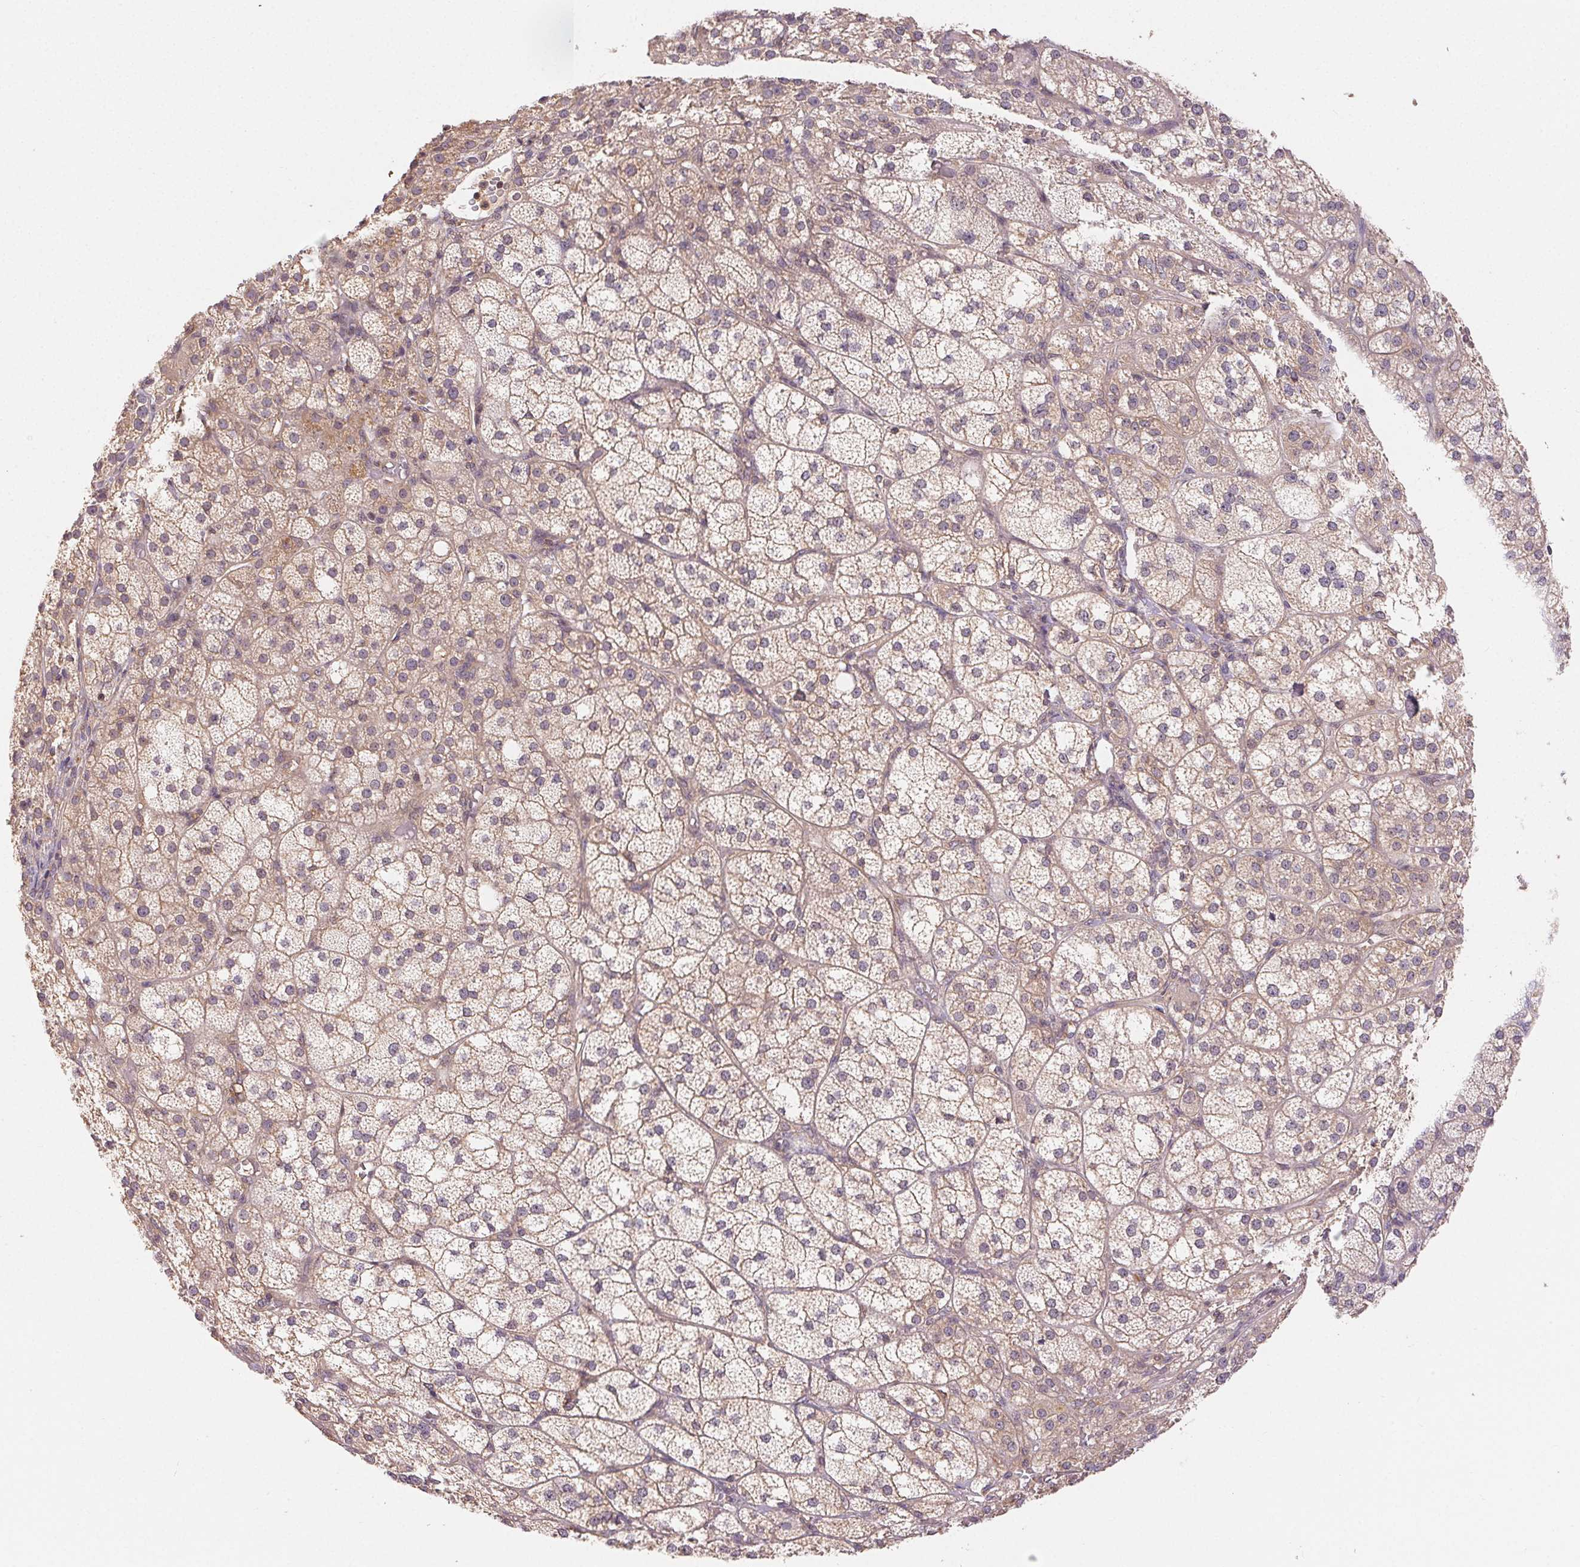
{"staining": {"intensity": "weak", "quantity": "25%-75%", "location": "cytoplasmic/membranous"}, "tissue": "adrenal gland", "cell_type": "Glandular cells", "image_type": "normal", "snomed": [{"axis": "morphology", "description": "Normal tissue, NOS"}, {"axis": "topography", "description": "Adrenal gland"}], "caption": "Protein analysis of normal adrenal gland shows weak cytoplasmic/membranous positivity in about 25%-75% of glandular cells.", "gene": "MAPKAPK2", "patient": {"sex": "female", "age": 60}}